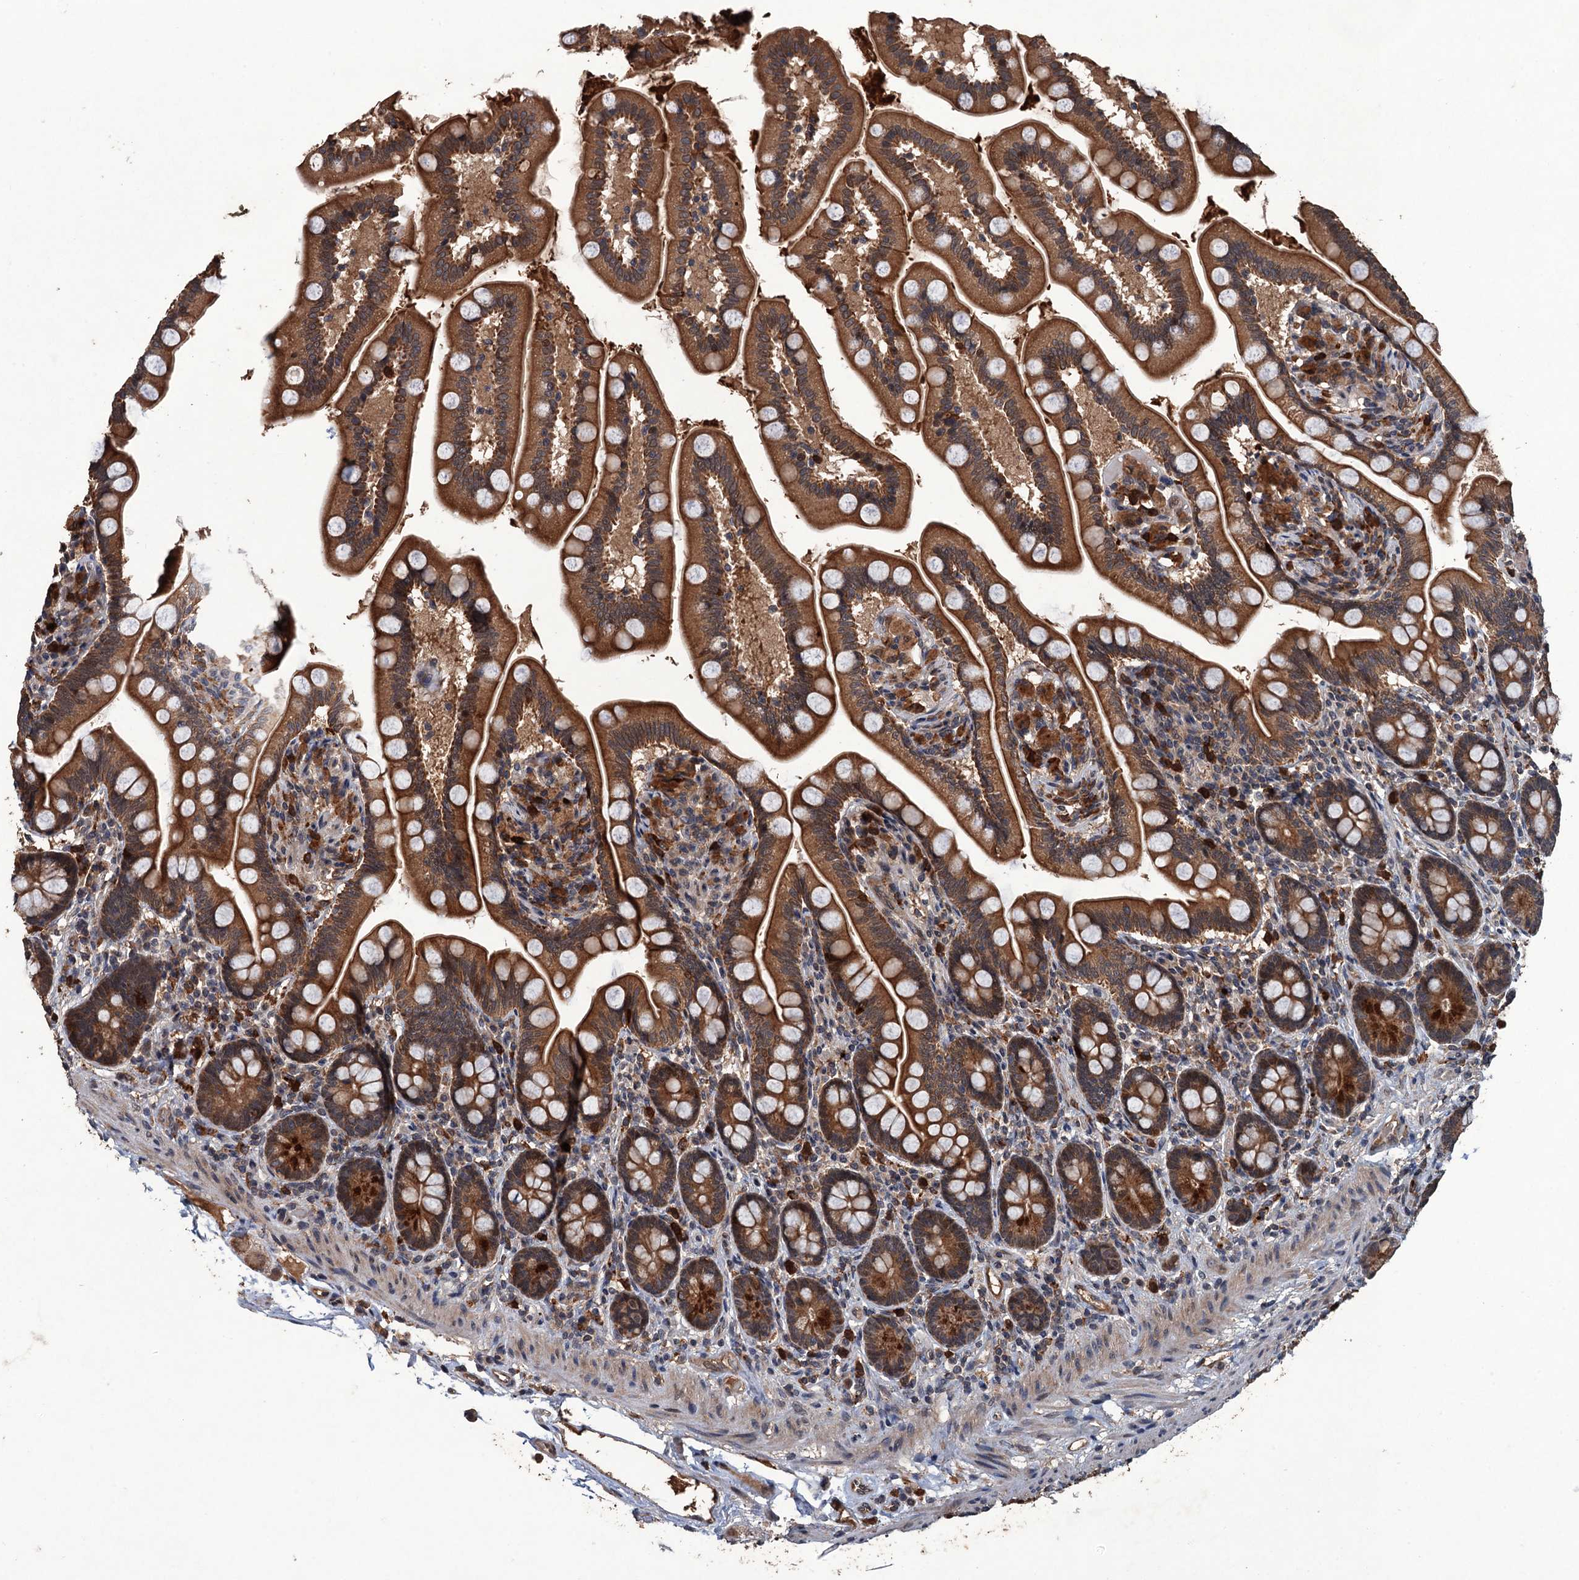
{"staining": {"intensity": "strong", "quantity": ">75%", "location": "cytoplasmic/membranous"}, "tissue": "small intestine", "cell_type": "Glandular cells", "image_type": "normal", "snomed": [{"axis": "morphology", "description": "Normal tissue, NOS"}, {"axis": "topography", "description": "Small intestine"}], "caption": "Glandular cells demonstrate high levels of strong cytoplasmic/membranous expression in approximately >75% of cells in unremarkable human small intestine.", "gene": "ZNF438", "patient": {"sex": "female", "age": 64}}